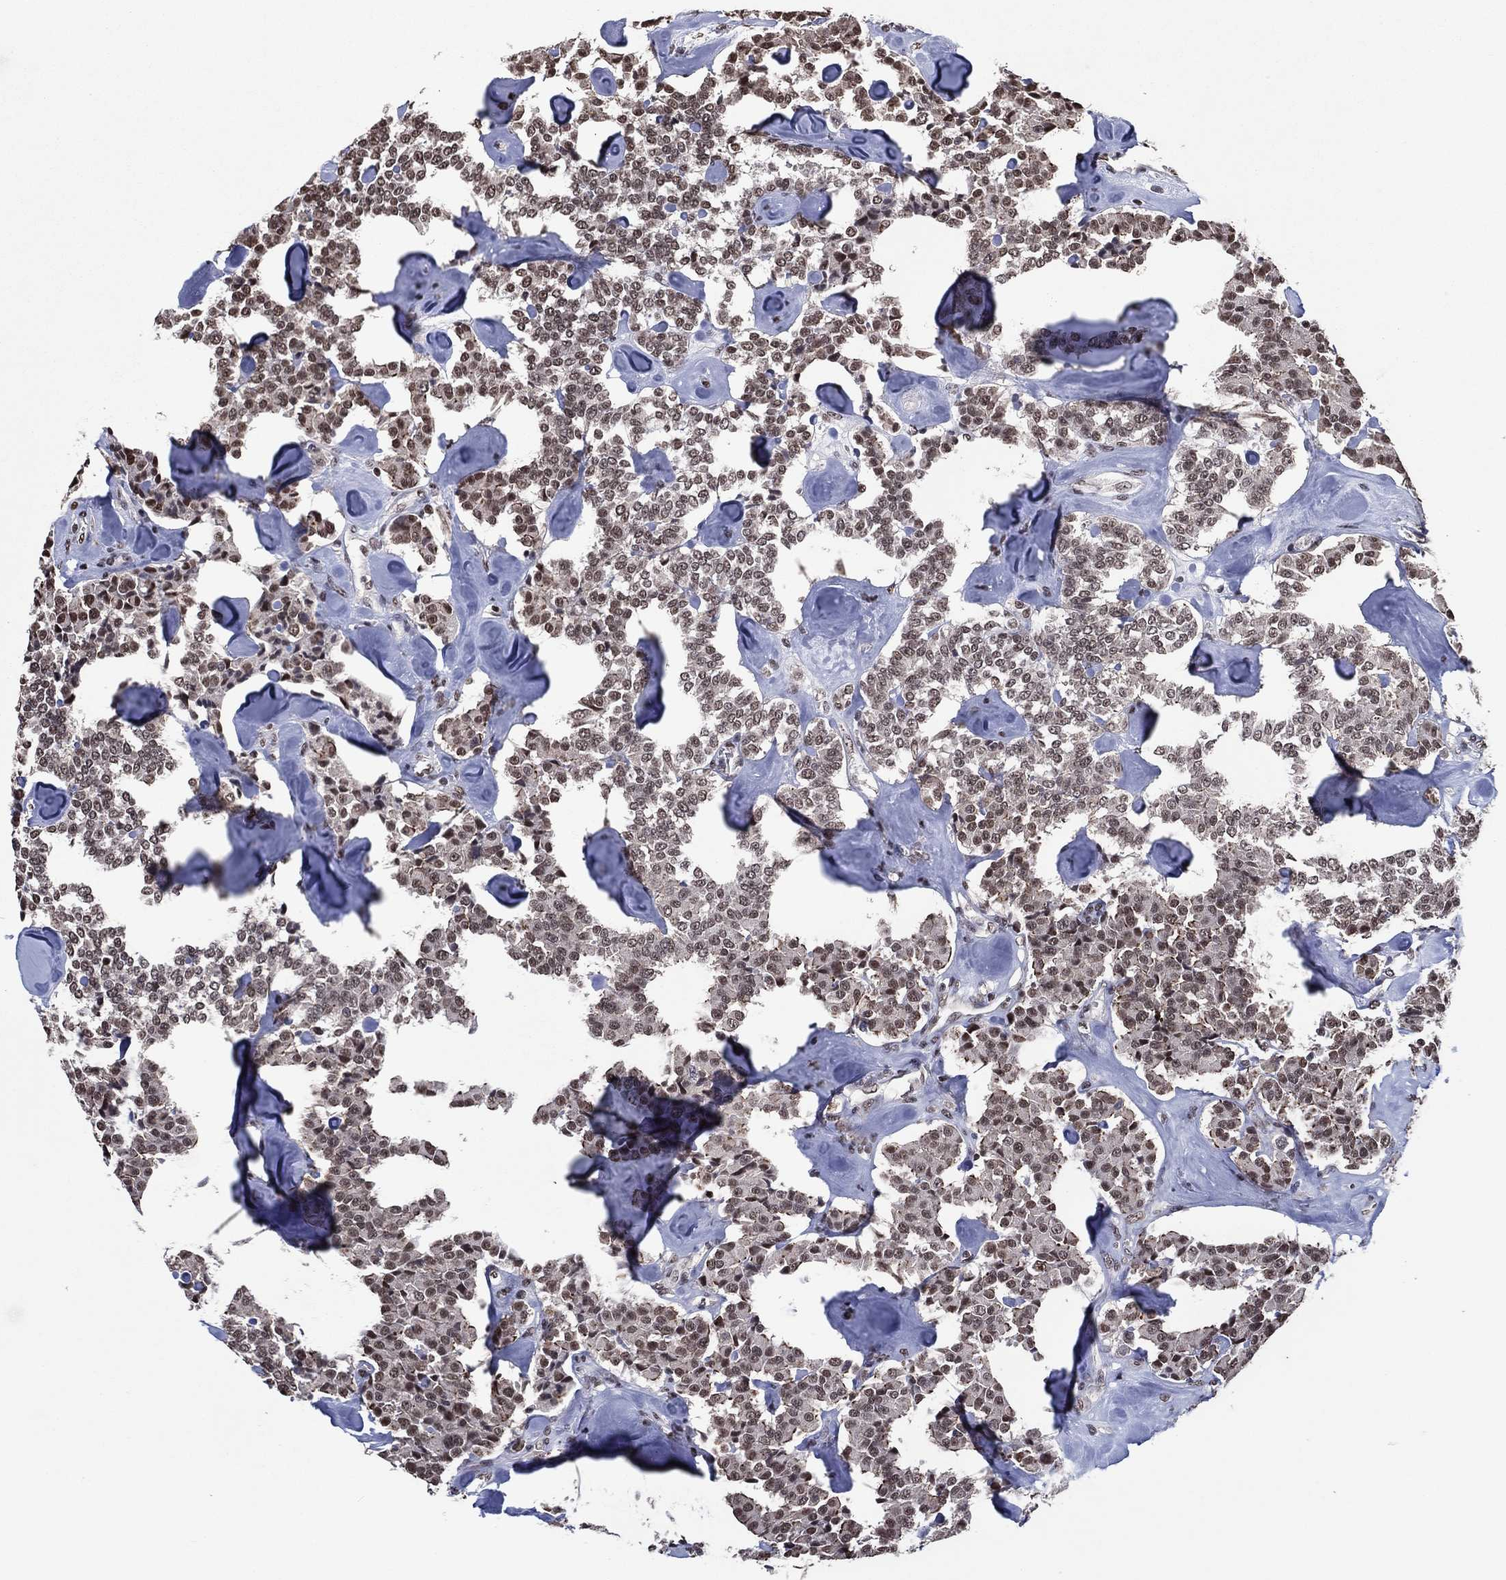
{"staining": {"intensity": "weak", "quantity": "<25%", "location": "nuclear"}, "tissue": "carcinoid", "cell_type": "Tumor cells", "image_type": "cancer", "snomed": [{"axis": "morphology", "description": "Carcinoid, malignant, NOS"}, {"axis": "topography", "description": "Pancreas"}], "caption": "Carcinoid was stained to show a protein in brown. There is no significant expression in tumor cells.", "gene": "ZBTB42", "patient": {"sex": "male", "age": 41}}